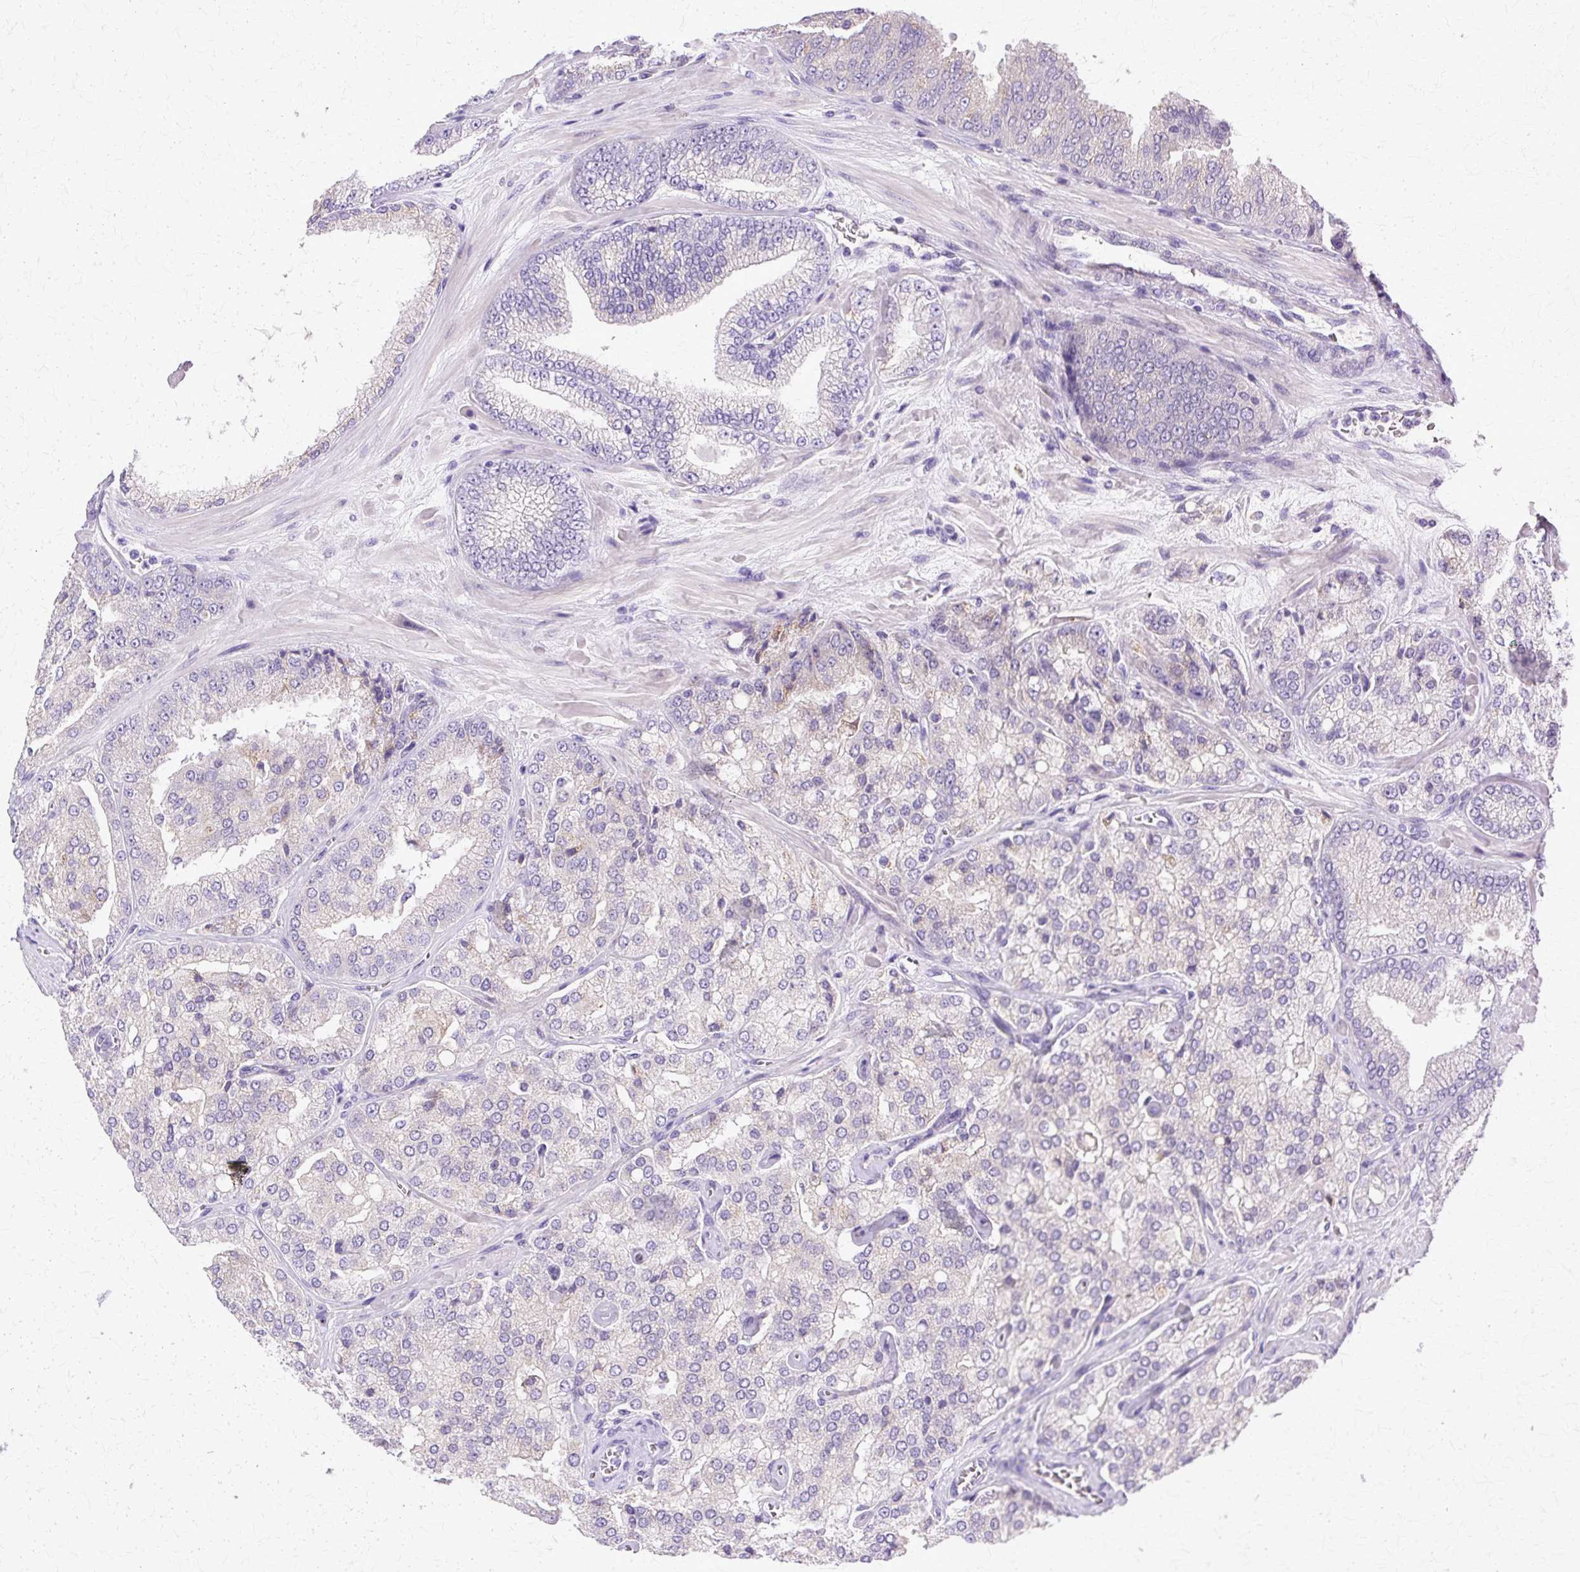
{"staining": {"intensity": "negative", "quantity": "none", "location": "none"}, "tissue": "prostate cancer", "cell_type": "Tumor cells", "image_type": "cancer", "snomed": [{"axis": "morphology", "description": "Adenocarcinoma, High grade"}, {"axis": "topography", "description": "Prostate"}], "caption": "Tumor cells are negative for brown protein staining in prostate cancer.", "gene": "TBC1D3G", "patient": {"sex": "male", "age": 68}}